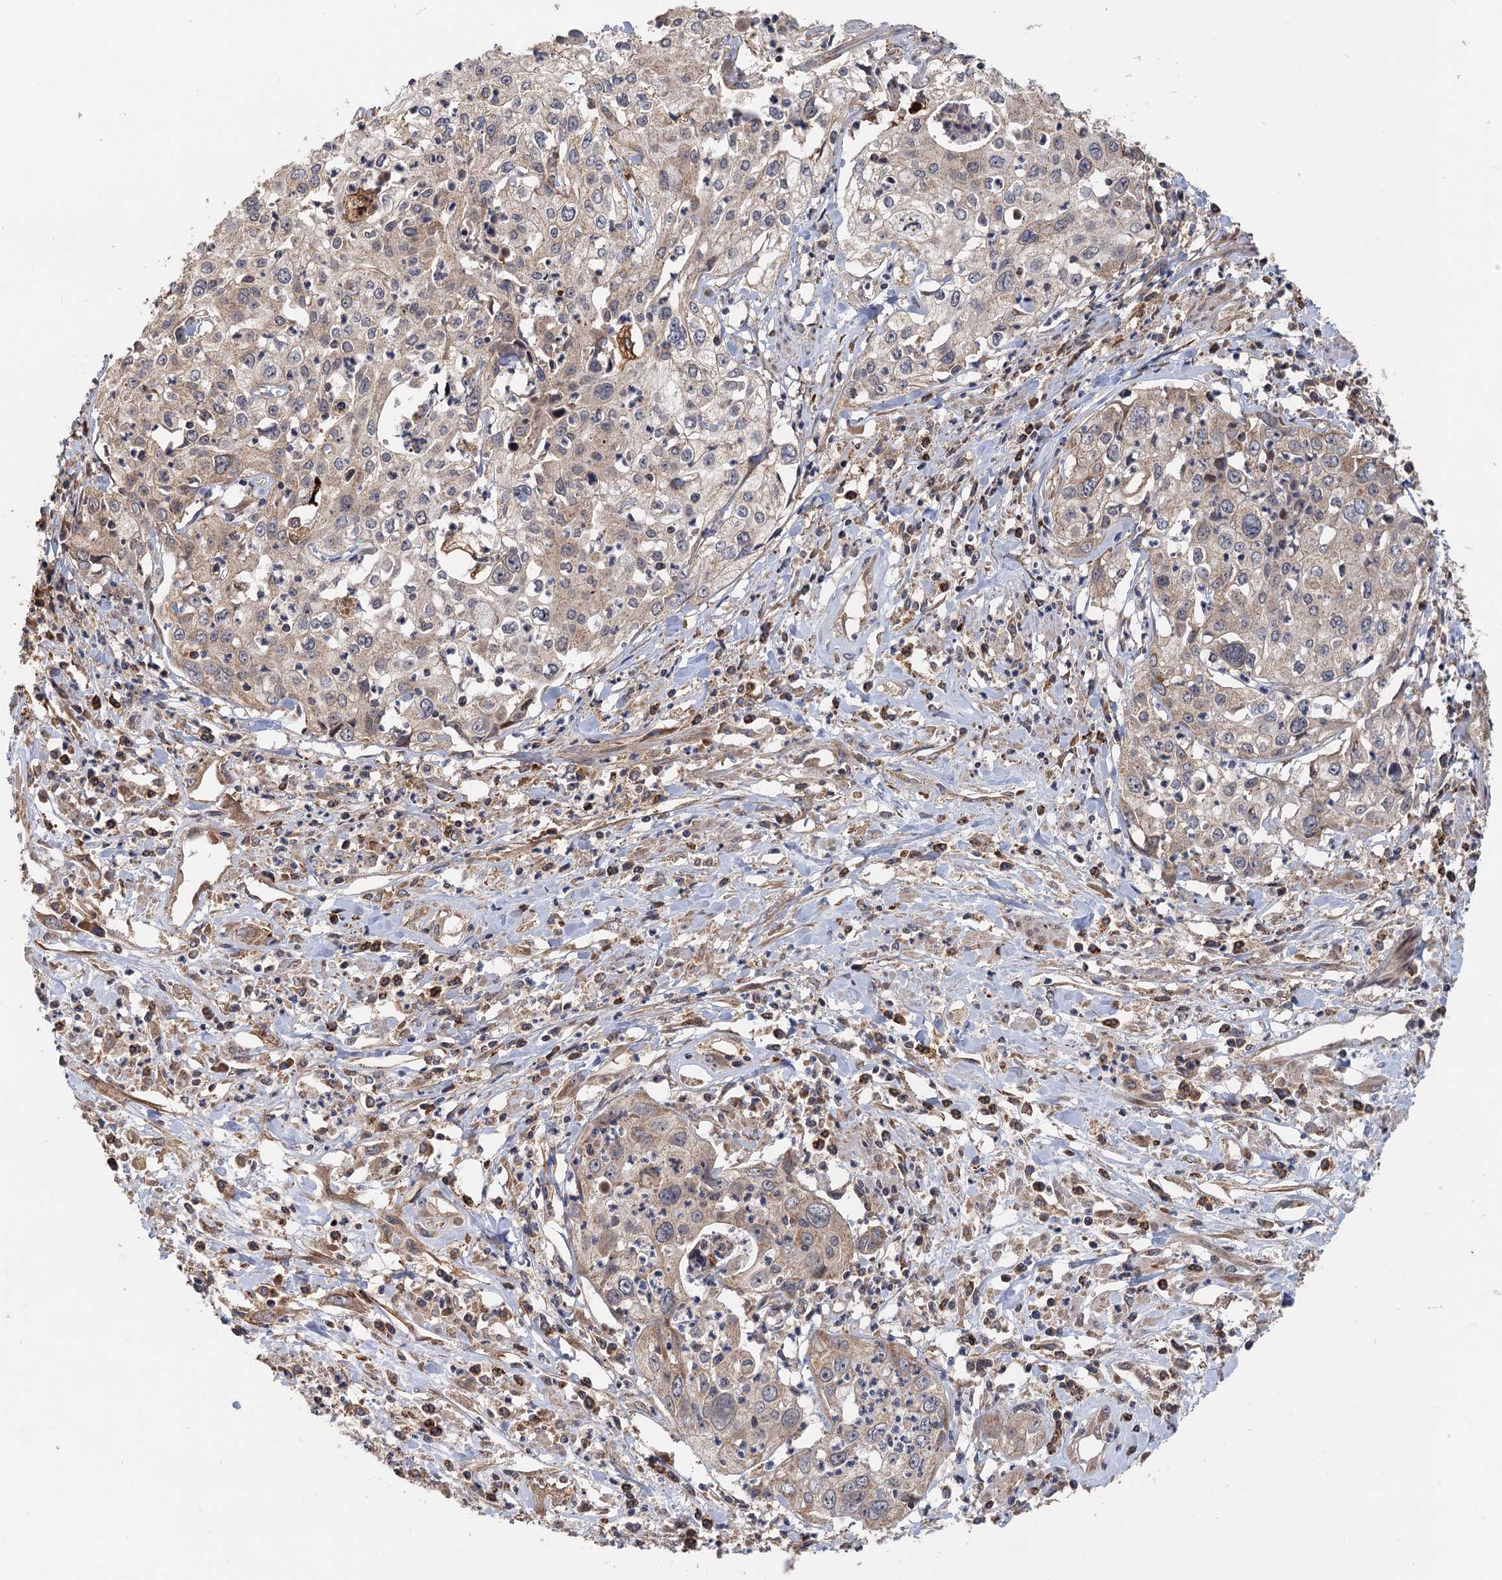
{"staining": {"intensity": "weak", "quantity": ">75%", "location": "cytoplasmic/membranous"}, "tissue": "cervical cancer", "cell_type": "Tumor cells", "image_type": "cancer", "snomed": [{"axis": "morphology", "description": "Squamous cell carcinoma, NOS"}, {"axis": "topography", "description": "Cervix"}], "caption": "Squamous cell carcinoma (cervical) stained for a protein demonstrates weak cytoplasmic/membranous positivity in tumor cells.", "gene": "SNX32", "patient": {"sex": "female", "age": 31}}